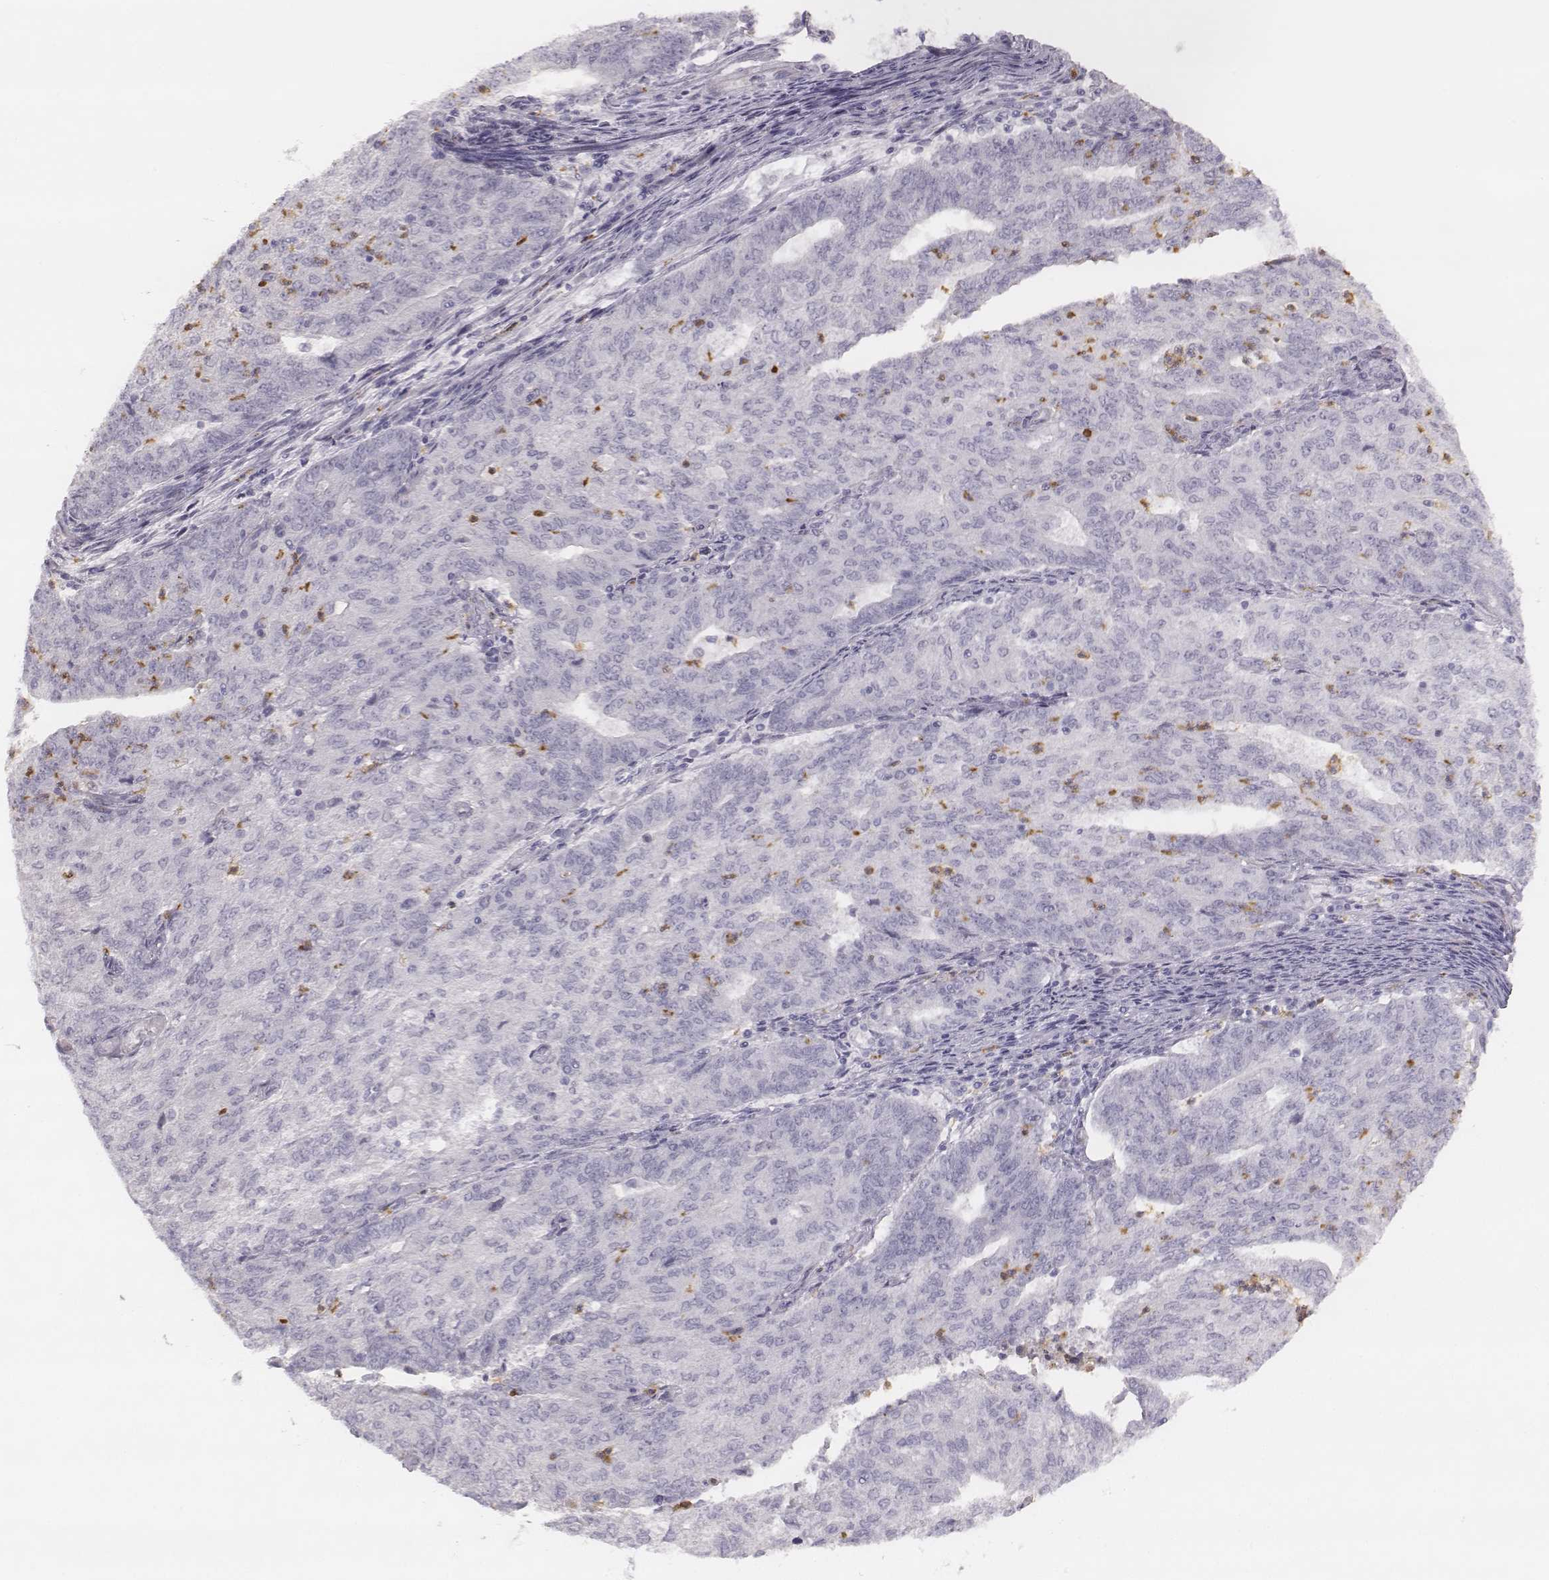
{"staining": {"intensity": "negative", "quantity": "none", "location": "none"}, "tissue": "endometrial cancer", "cell_type": "Tumor cells", "image_type": "cancer", "snomed": [{"axis": "morphology", "description": "Adenocarcinoma, NOS"}, {"axis": "topography", "description": "Endometrium"}], "caption": "Immunohistochemical staining of endometrial cancer (adenocarcinoma) displays no significant positivity in tumor cells.", "gene": "KCNJ12", "patient": {"sex": "female", "age": 82}}